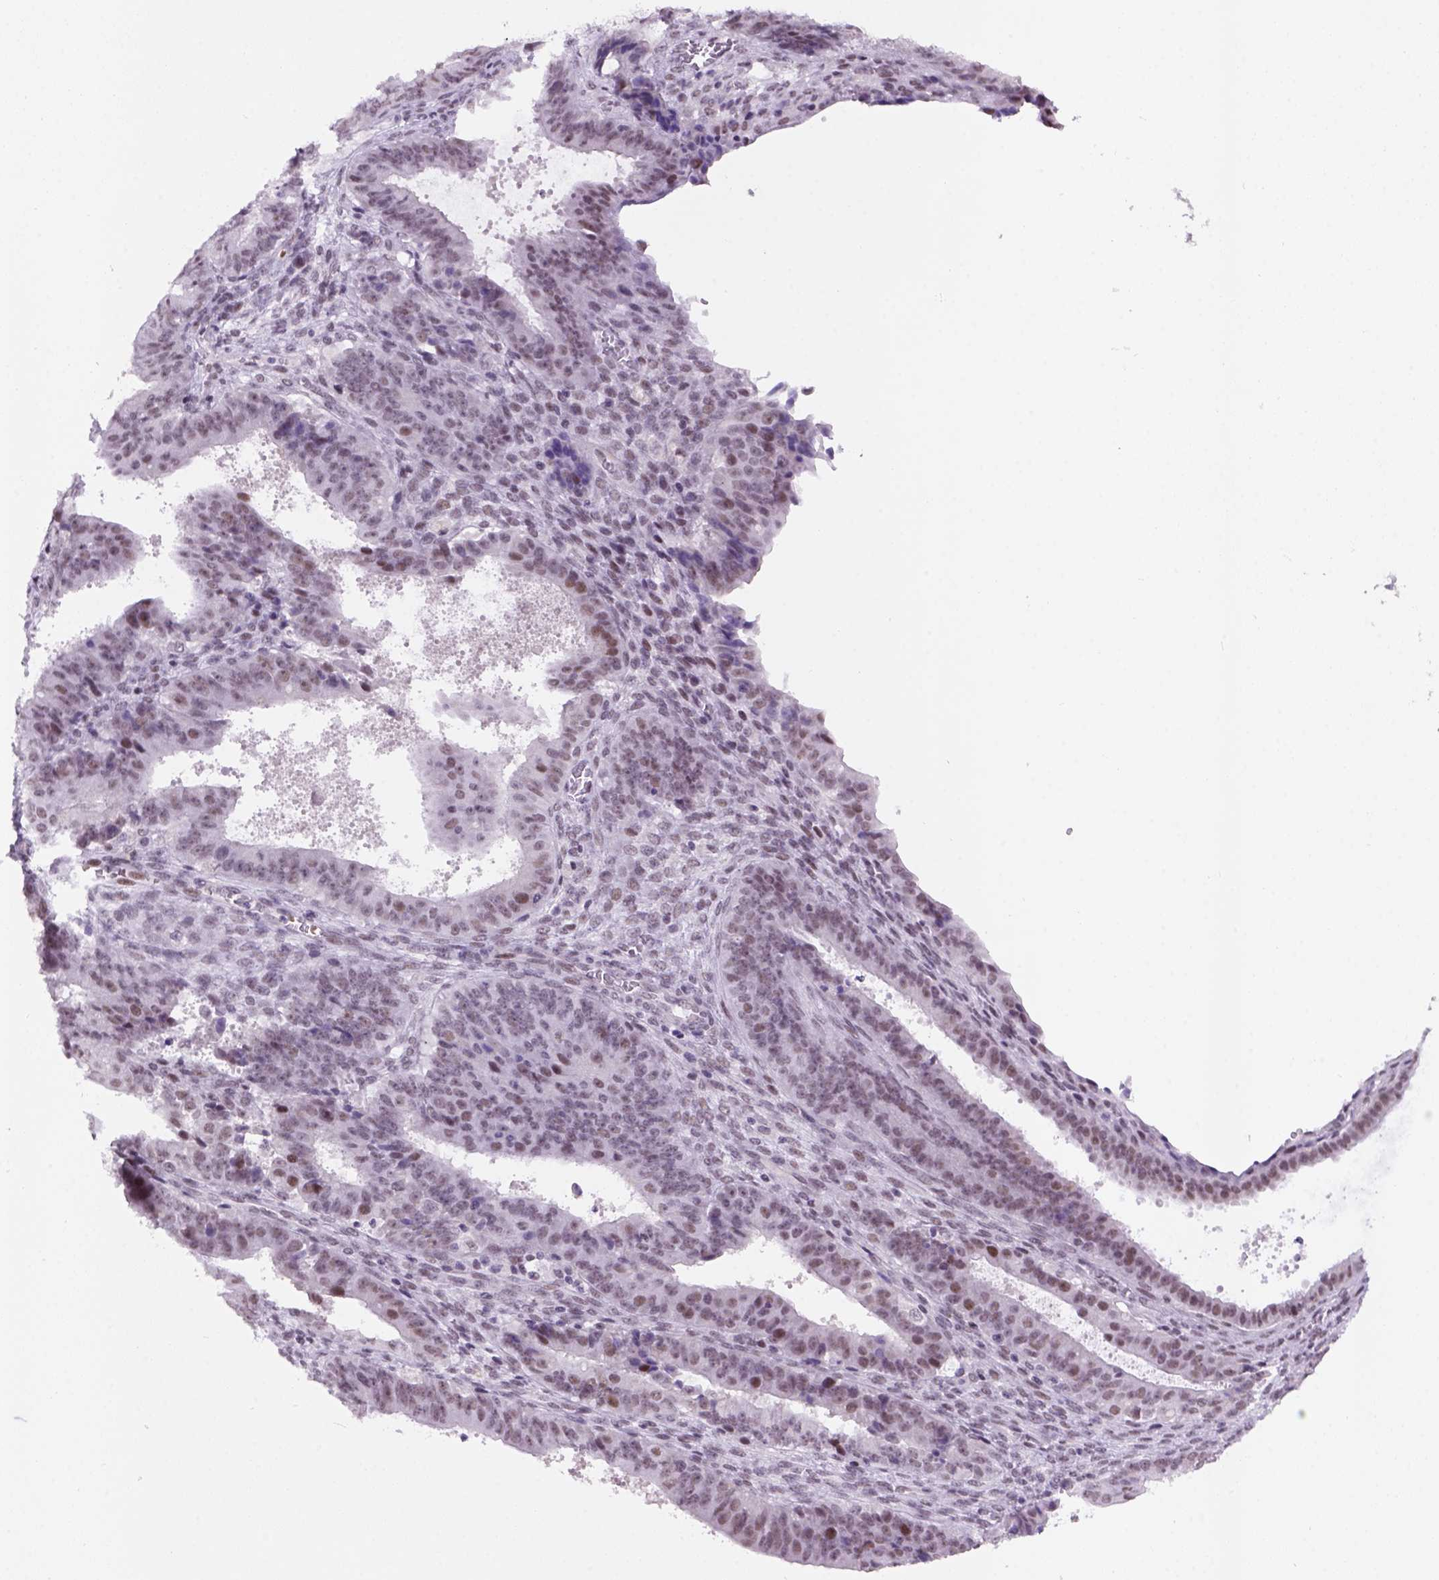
{"staining": {"intensity": "moderate", "quantity": "<25%", "location": "nuclear"}, "tissue": "ovarian cancer", "cell_type": "Tumor cells", "image_type": "cancer", "snomed": [{"axis": "morphology", "description": "Carcinoma, endometroid"}, {"axis": "topography", "description": "Ovary"}], "caption": "Immunohistochemical staining of human ovarian endometroid carcinoma displays low levels of moderate nuclear protein expression in about <25% of tumor cells. Using DAB (brown) and hematoxylin (blue) stains, captured at high magnification using brightfield microscopy.", "gene": "TBPL1", "patient": {"sex": "female", "age": 42}}